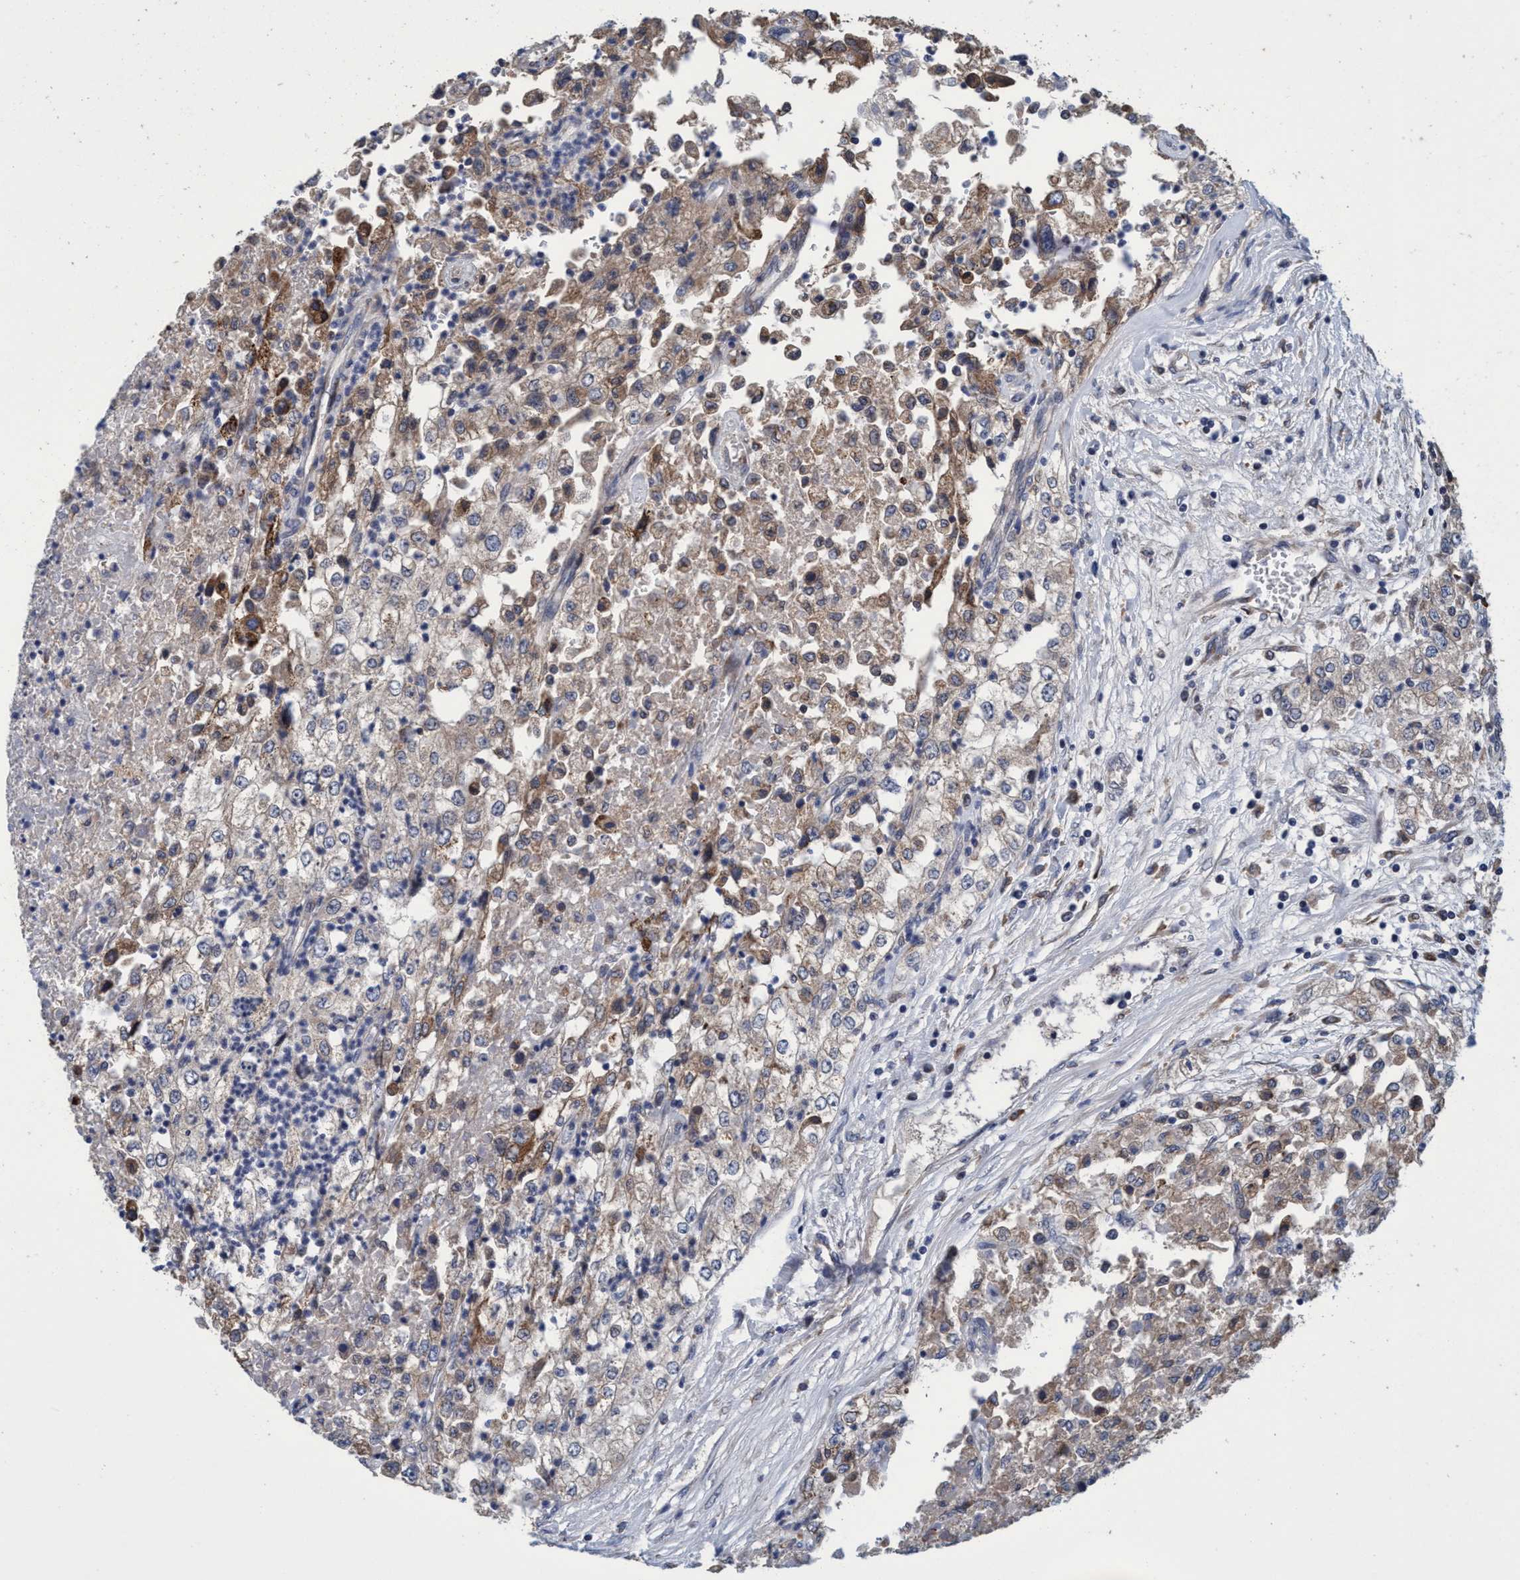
{"staining": {"intensity": "weak", "quantity": "25%-75%", "location": "cytoplasmic/membranous"}, "tissue": "renal cancer", "cell_type": "Tumor cells", "image_type": "cancer", "snomed": [{"axis": "morphology", "description": "Adenocarcinoma, NOS"}, {"axis": "topography", "description": "Kidney"}], "caption": "This image demonstrates immunohistochemistry staining of adenocarcinoma (renal), with low weak cytoplasmic/membranous staining in about 25%-75% of tumor cells.", "gene": "CALCOCO2", "patient": {"sex": "female", "age": 54}}